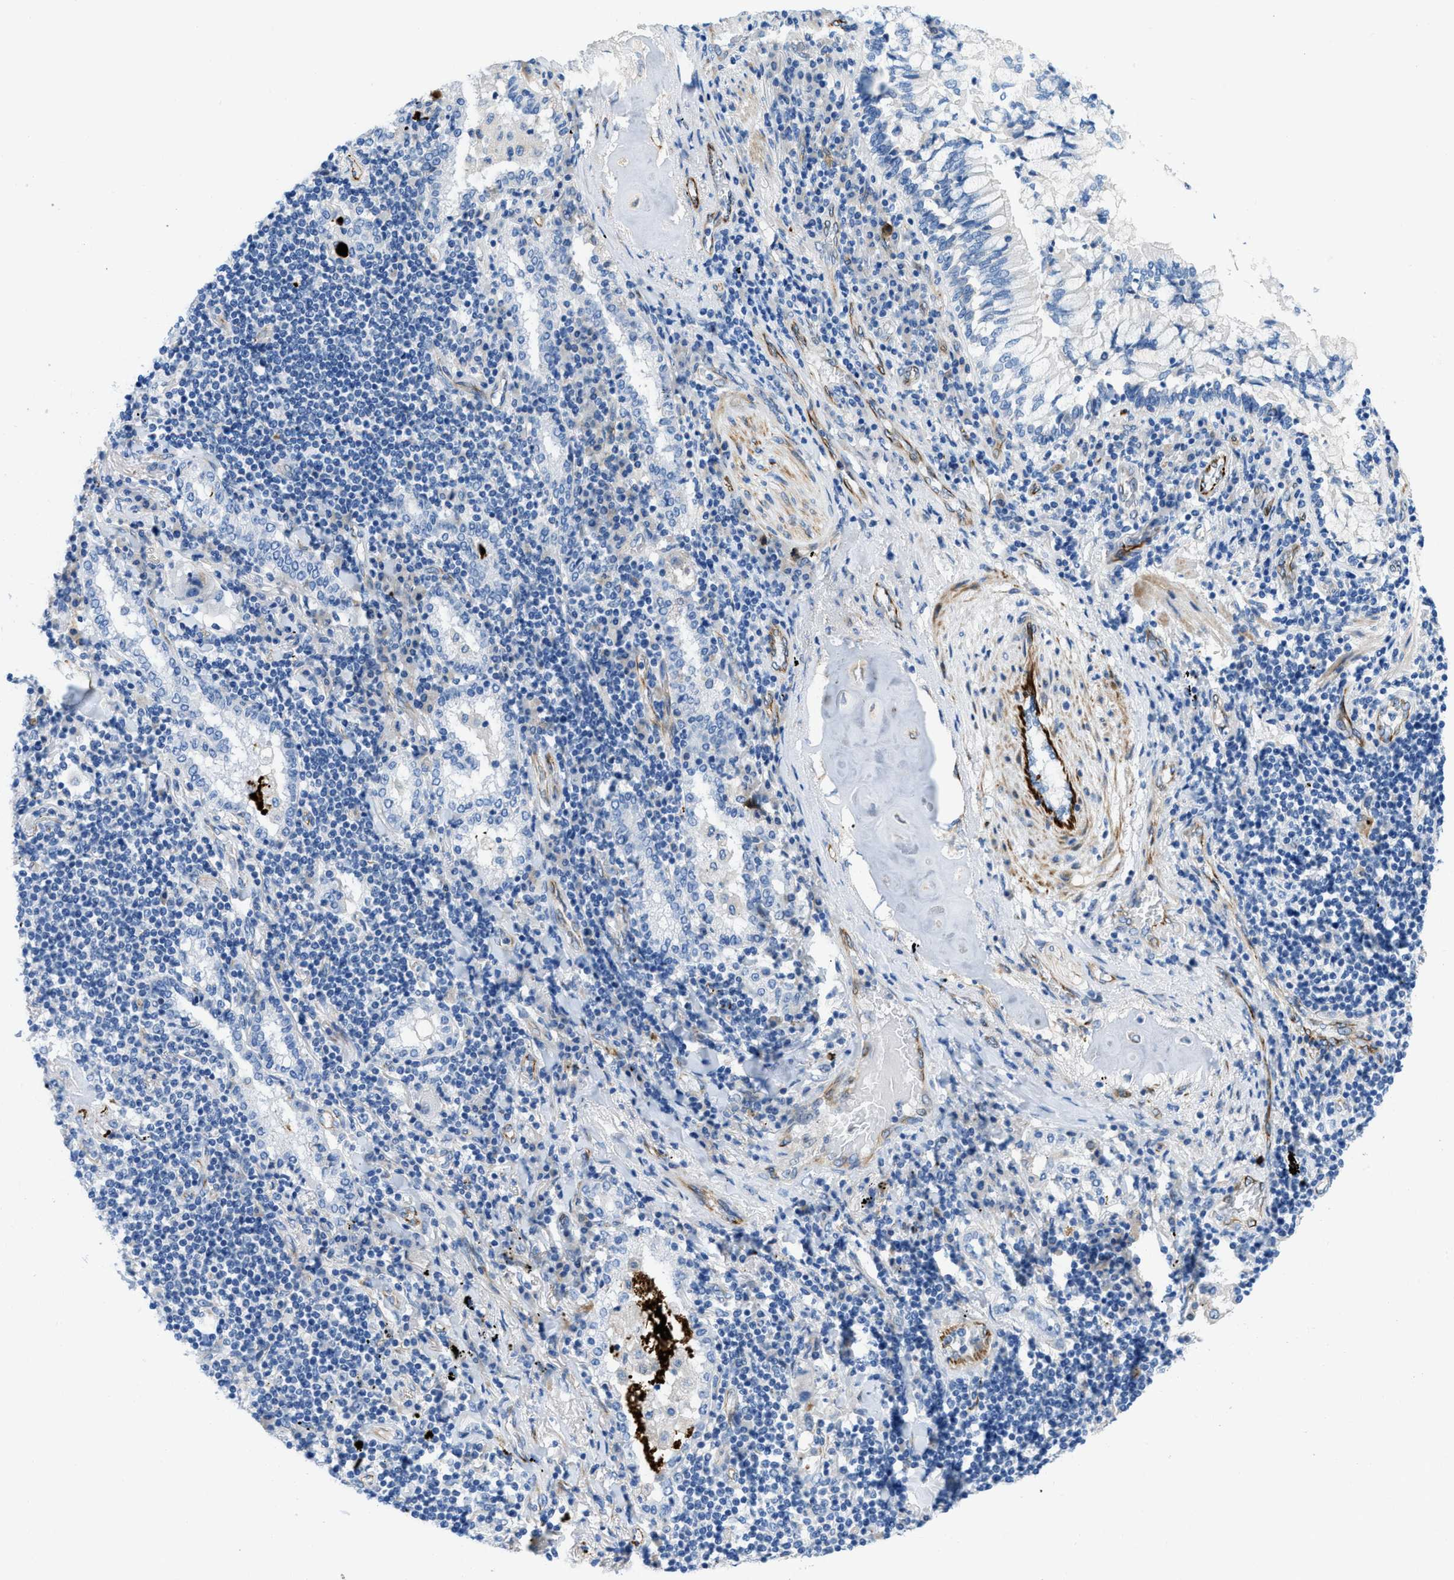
{"staining": {"intensity": "negative", "quantity": "none", "location": "none"}, "tissue": "lung cancer", "cell_type": "Tumor cells", "image_type": "cancer", "snomed": [{"axis": "morphology", "description": "Adenocarcinoma, NOS"}, {"axis": "topography", "description": "Lung"}], "caption": "This is a histopathology image of immunohistochemistry (IHC) staining of adenocarcinoma (lung), which shows no expression in tumor cells. (DAB (3,3'-diaminobenzidine) immunohistochemistry visualized using brightfield microscopy, high magnification).", "gene": "XCR1", "patient": {"sex": "female", "age": 65}}